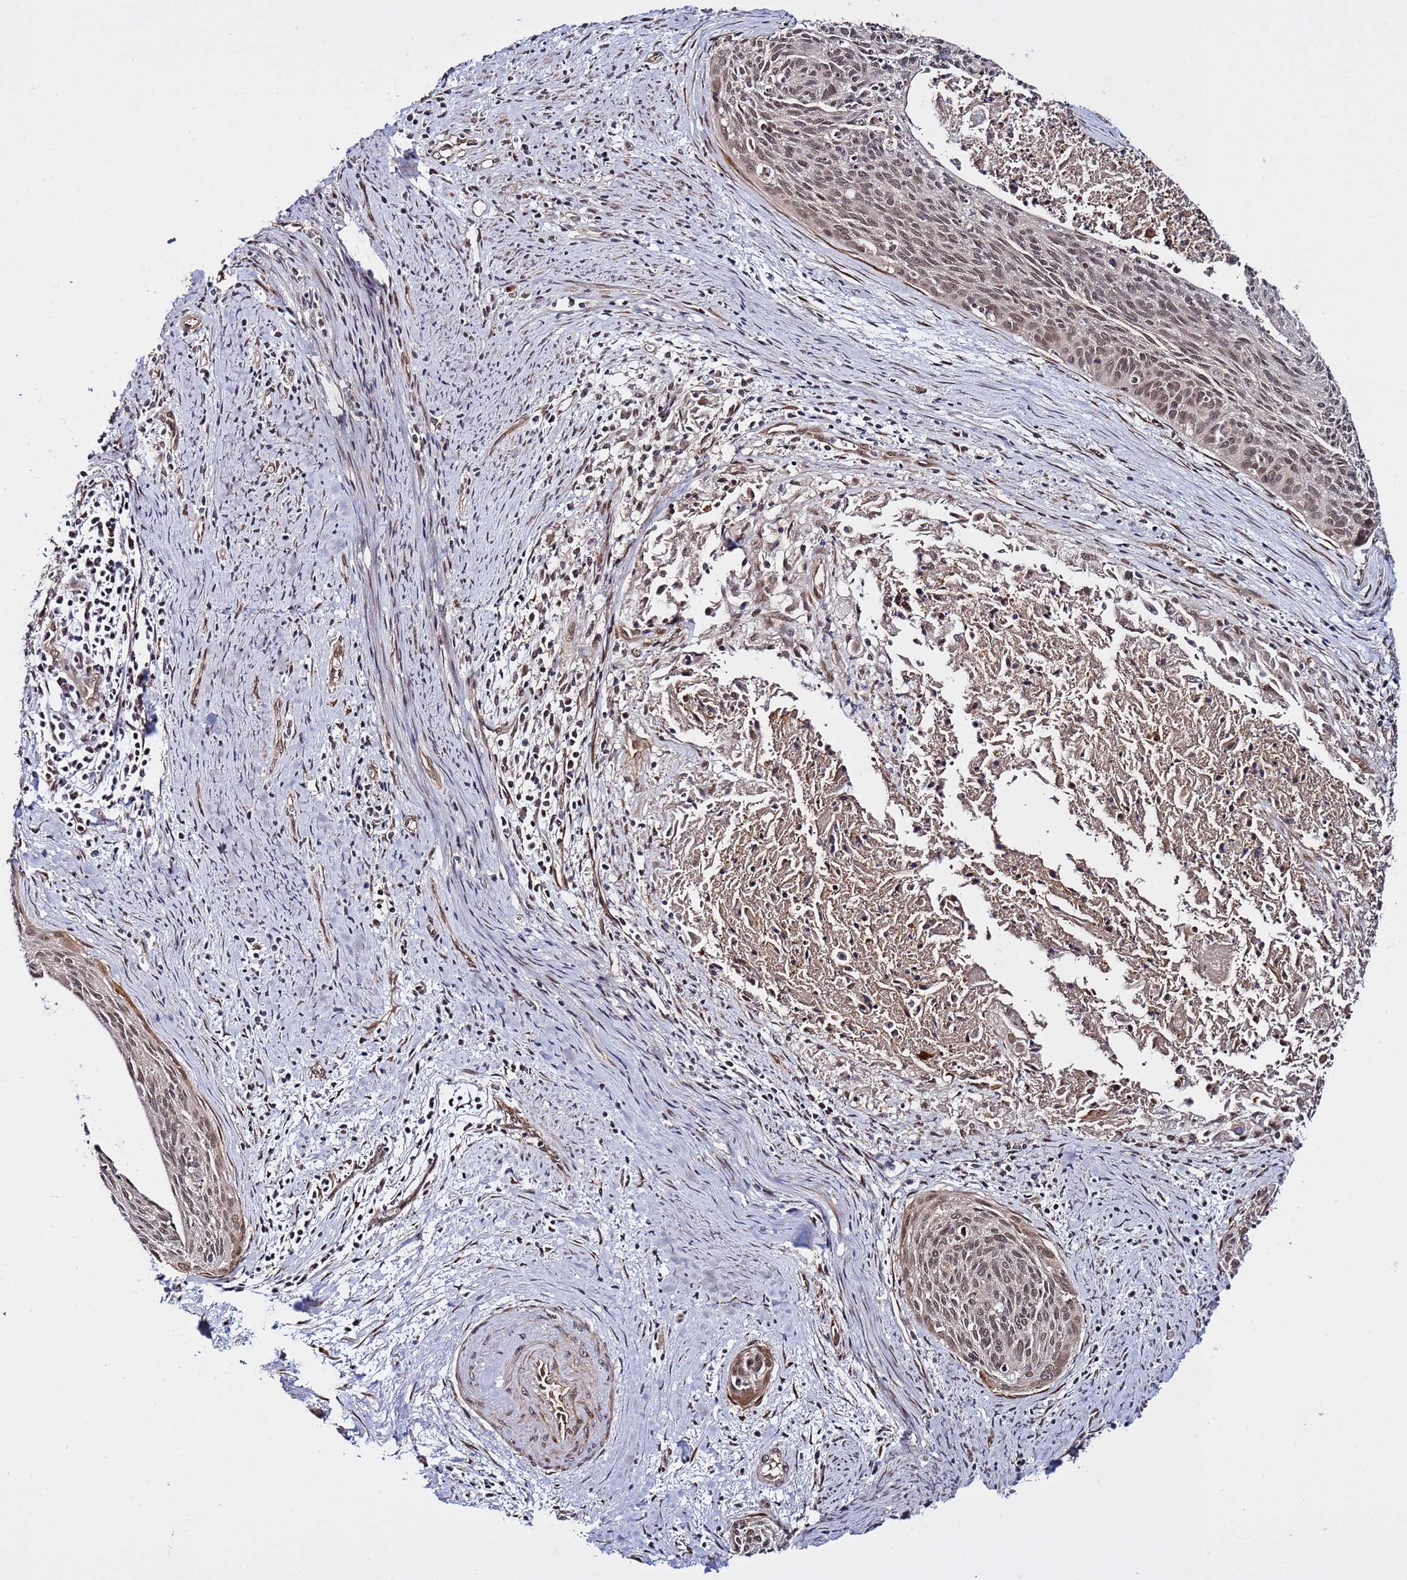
{"staining": {"intensity": "weak", "quantity": ">75%", "location": "nuclear"}, "tissue": "cervical cancer", "cell_type": "Tumor cells", "image_type": "cancer", "snomed": [{"axis": "morphology", "description": "Squamous cell carcinoma, NOS"}, {"axis": "topography", "description": "Cervix"}], "caption": "A histopathology image showing weak nuclear expression in approximately >75% of tumor cells in cervical squamous cell carcinoma, as visualized by brown immunohistochemical staining.", "gene": "POLR2D", "patient": {"sex": "female", "age": 55}}